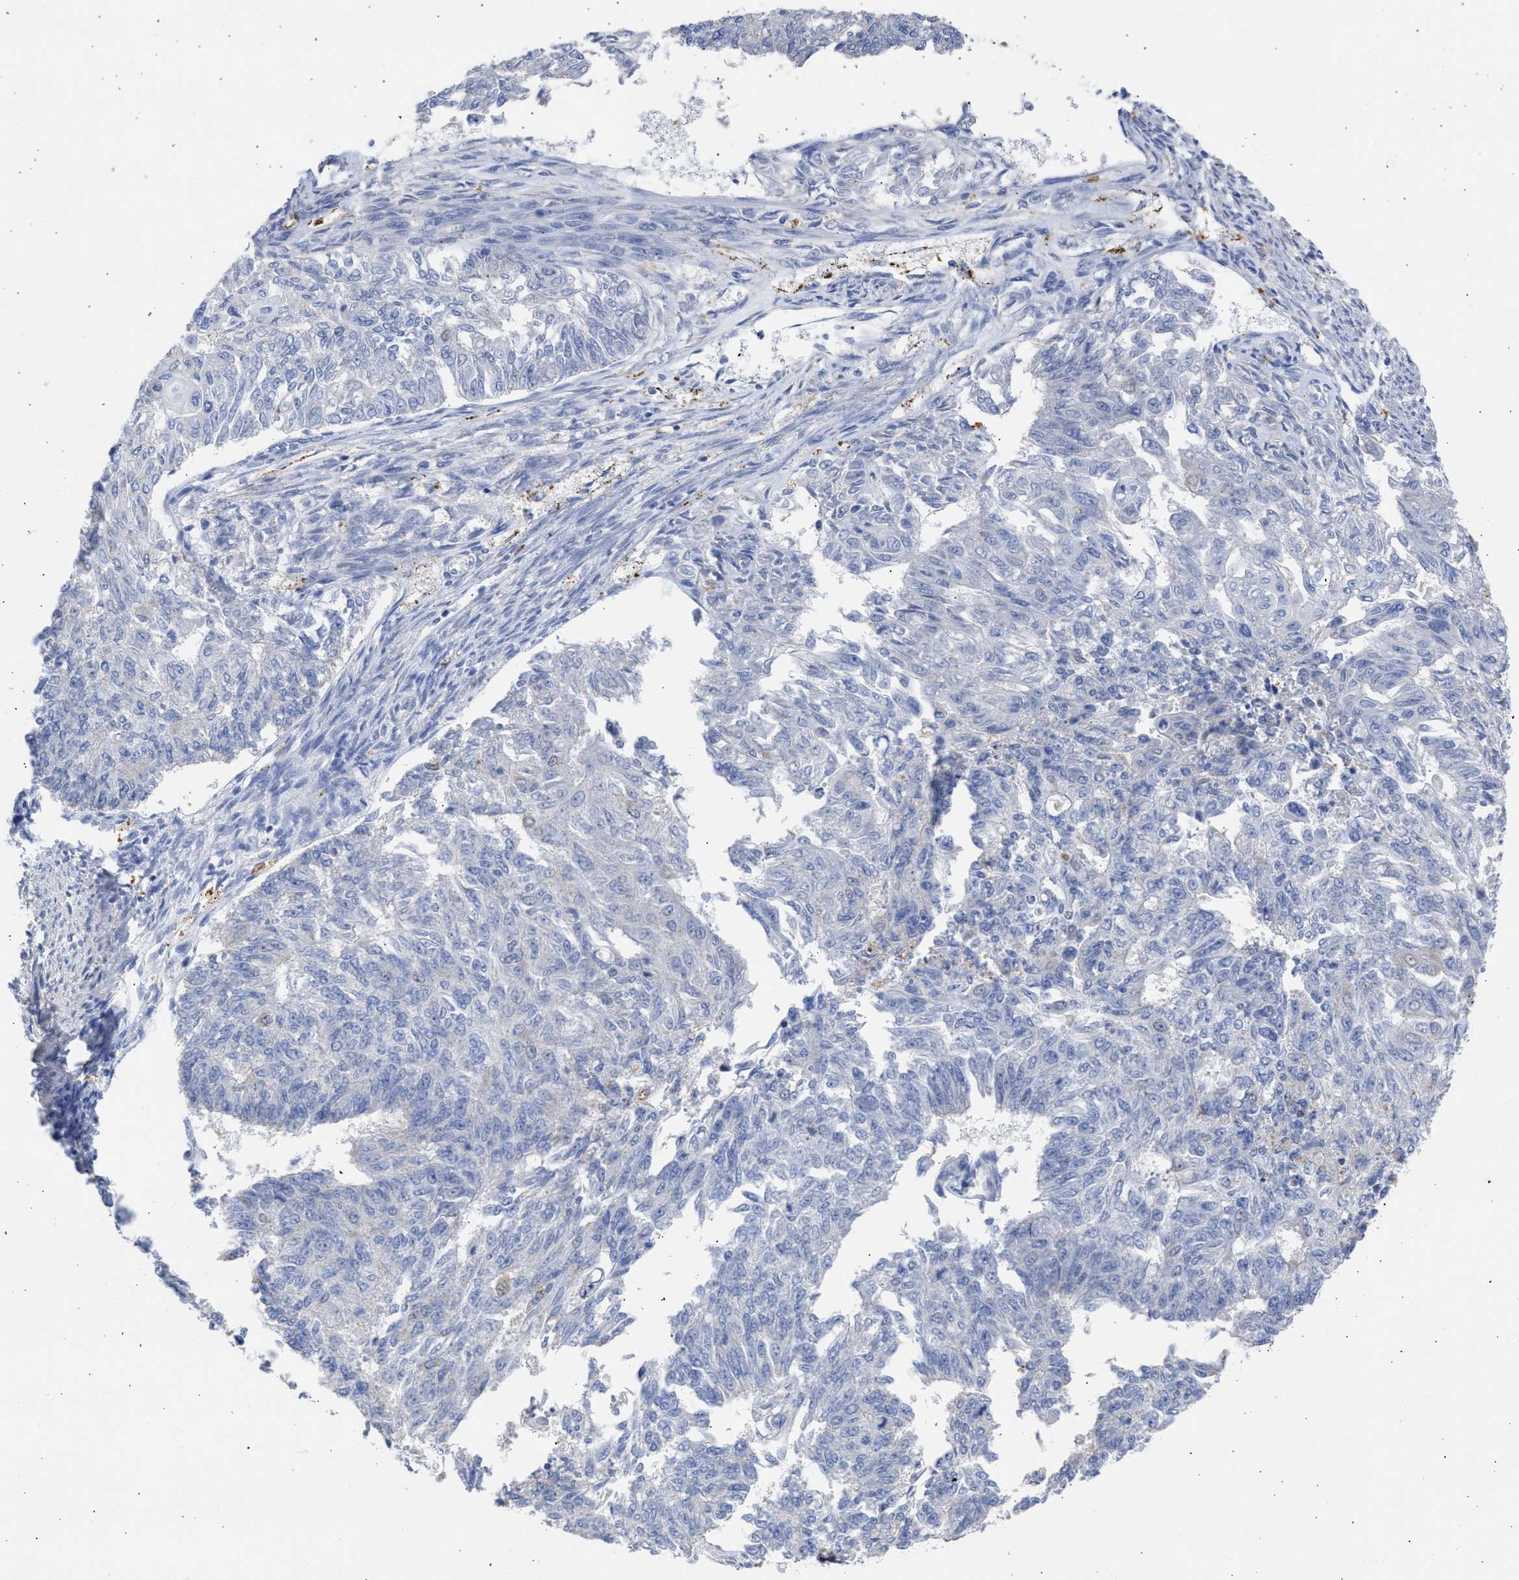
{"staining": {"intensity": "negative", "quantity": "none", "location": "none"}, "tissue": "endometrial cancer", "cell_type": "Tumor cells", "image_type": "cancer", "snomed": [{"axis": "morphology", "description": "Adenocarcinoma, NOS"}, {"axis": "topography", "description": "Endometrium"}], "caption": "The micrograph reveals no significant positivity in tumor cells of endometrial cancer.", "gene": "RSPH1", "patient": {"sex": "female", "age": 32}}